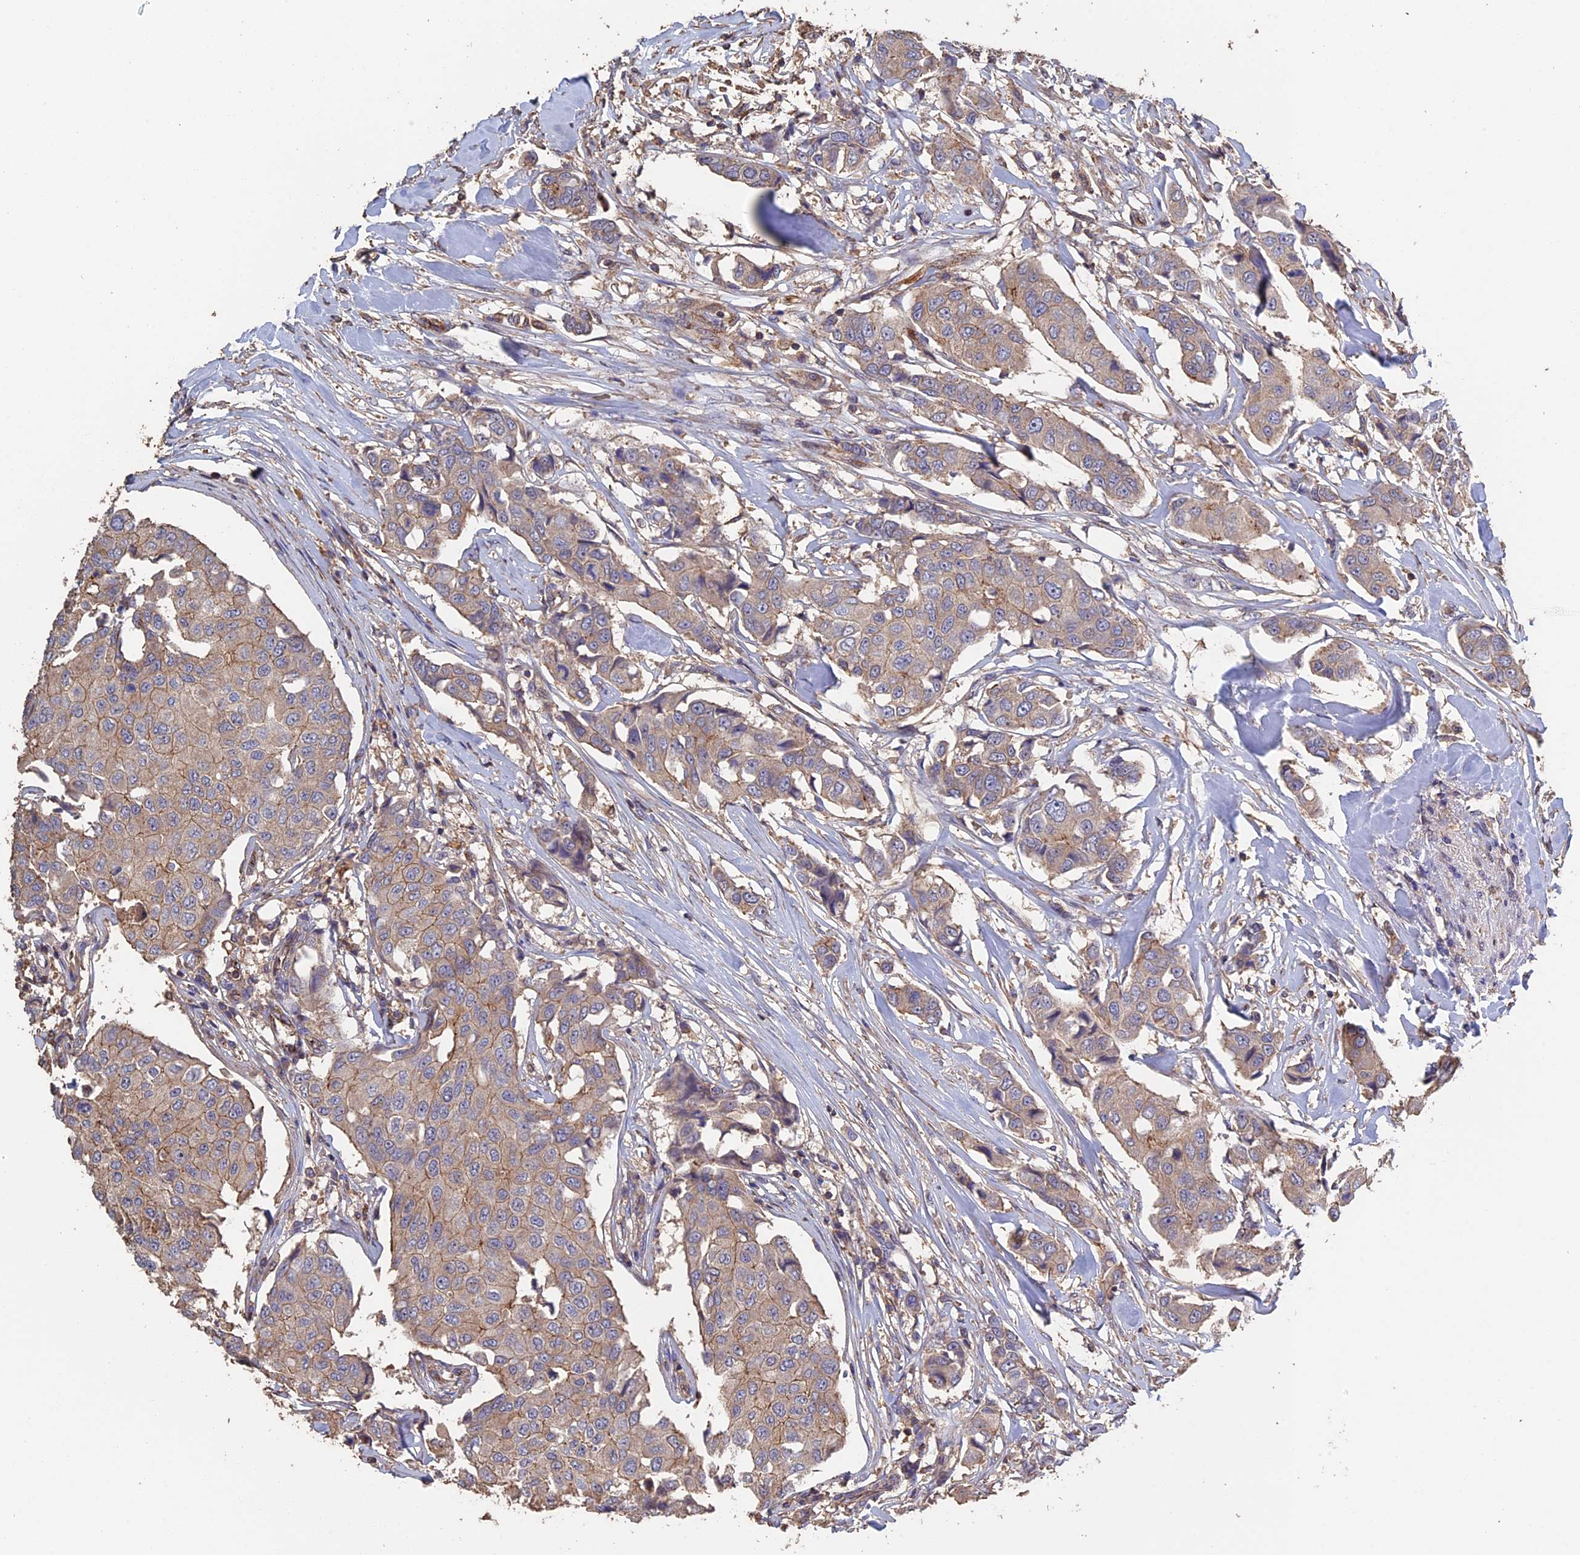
{"staining": {"intensity": "weak", "quantity": "25%-75%", "location": "cytoplasmic/membranous"}, "tissue": "breast cancer", "cell_type": "Tumor cells", "image_type": "cancer", "snomed": [{"axis": "morphology", "description": "Duct carcinoma"}, {"axis": "topography", "description": "Breast"}], "caption": "About 25%-75% of tumor cells in breast cancer show weak cytoplasmic/membranous protein expression as visualized by brown immunohistochemical staining.", "gene": "PIGQ", "patient": {"sex": "female", "age": 80}}